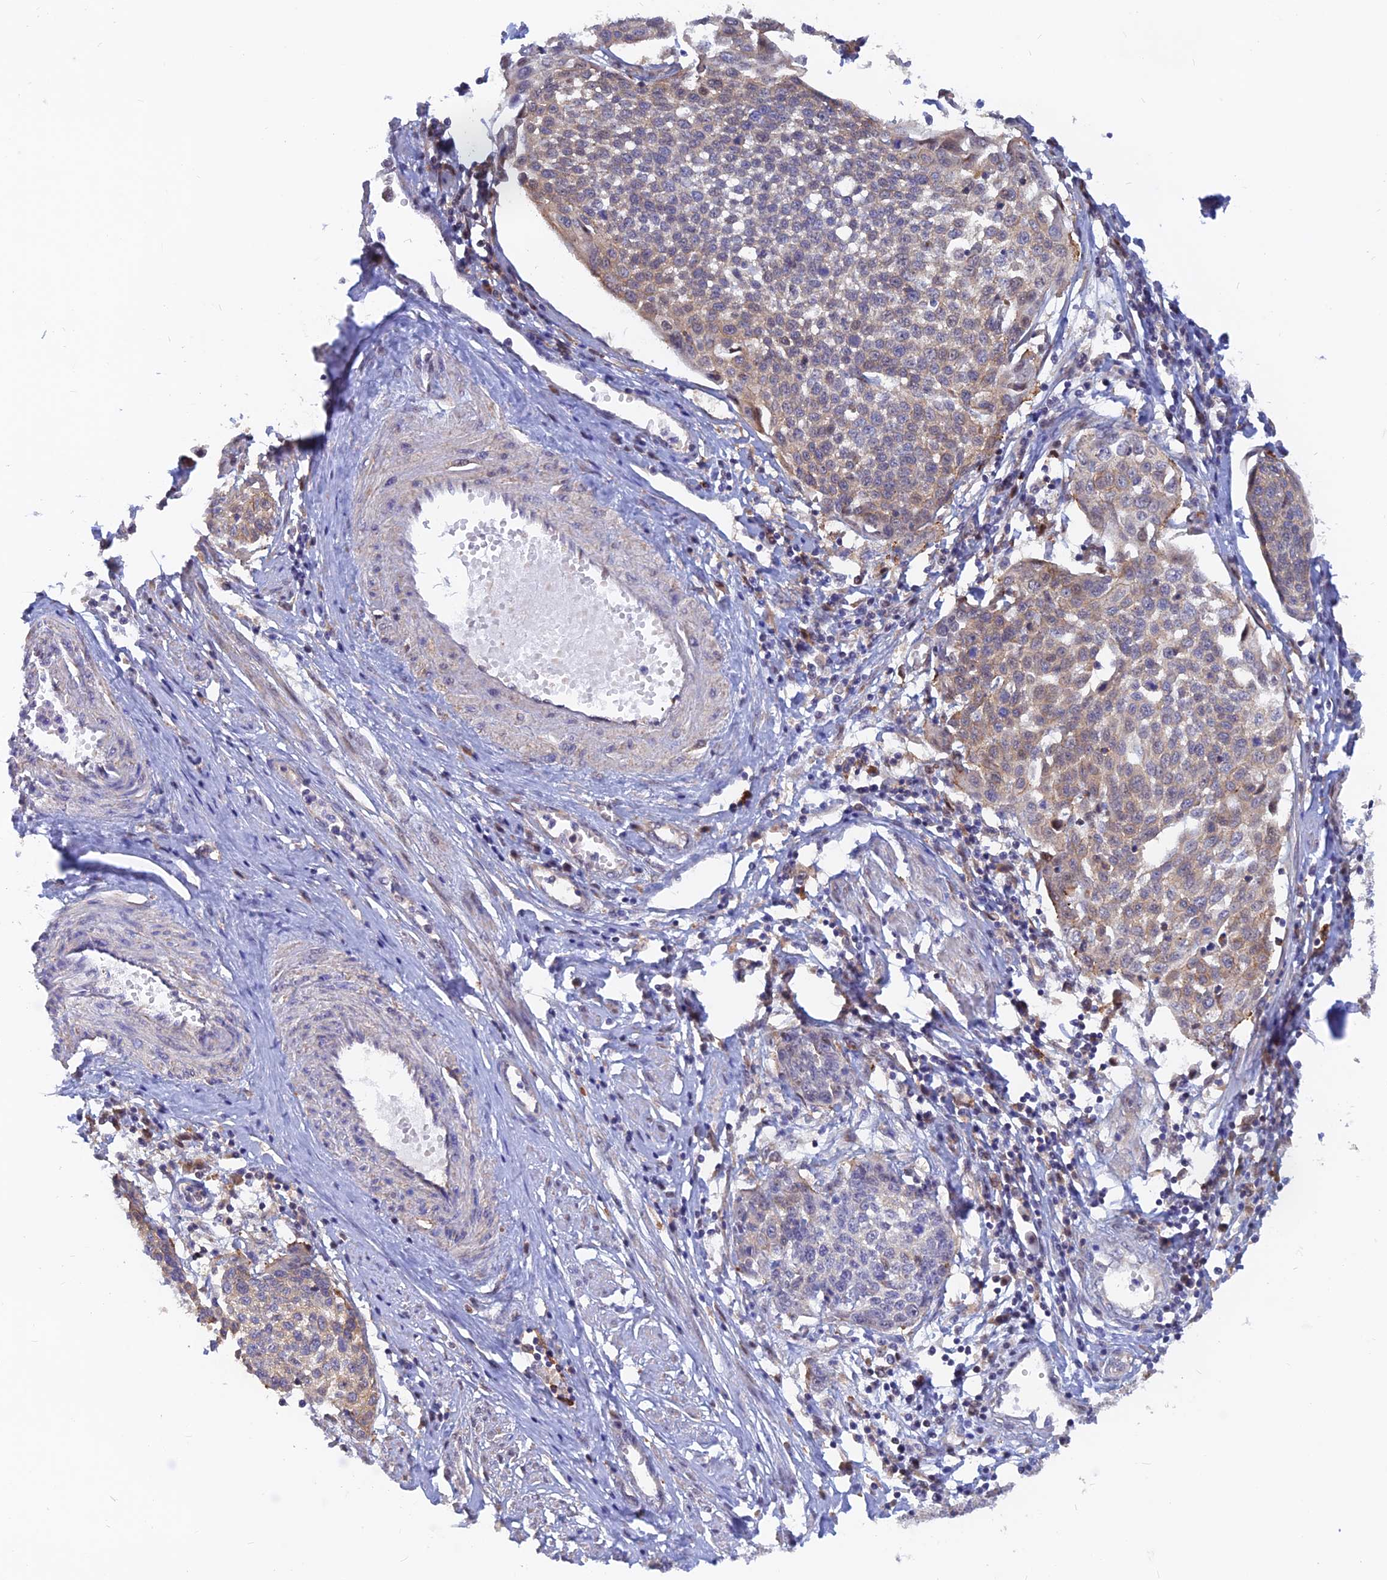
{"staining": {"intensity": "weak", "quantity": "<25%", "location": "cytoplasmic/membranous"}, "tissue": "cervical cancer", "cell_type": "Tumor cells", "image_type": "cancer", "snomed": [{"axis": "morphology", "description": "Squamous cell carcinoma, NOS"}, {"axis": "topography", "description": "Cervix"}], "caption": "This is an immunohistochemistry (IHC) image of cervical cancer (squamous cell carcinoma). There is no expression in tumor cells.", "gene": "DNAJC16", "patient": {"sex": "female", "age": 34}}